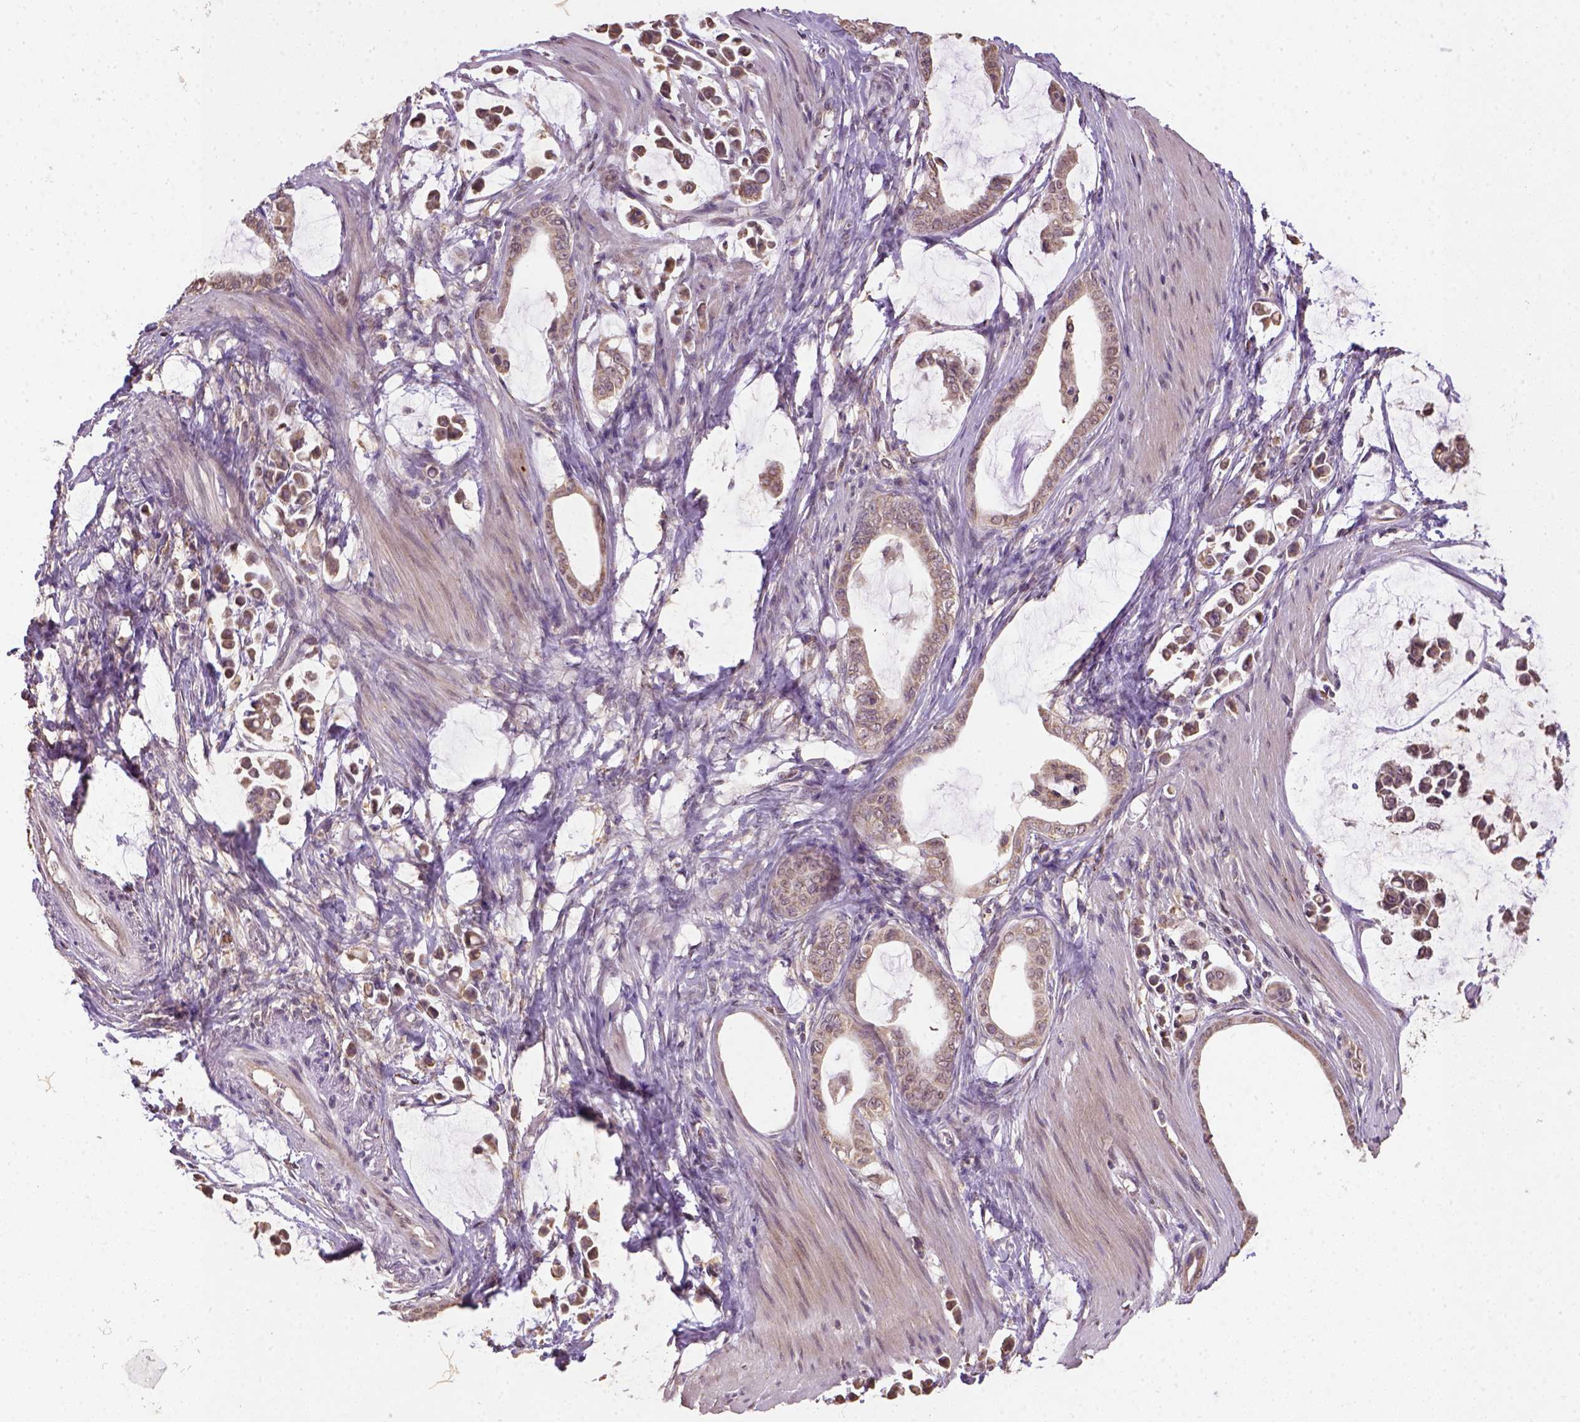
{"staining": {"intensity": "moderate", "quantity": ">75%", "location": "cytoplasmic/membranous"}, "tissue": "stomach cancer", "cell_type": "Tumor cells", "image_type": "cancer", "snomed": [{"axis": "morphology", "description": "Adenocarcinoma, NOS"}, {"axis": "topography", "description": "Stomach"}], "caption": "Adenocarcinoma (stomach) stained with DAB immunohistochemistry reveals medium levels of moderate cytoplasmic/membranous expression in about >75% of tumor cells. (IHC, brightfield microscopy, high magnification).", "gene": "NUDT10", "patient": {"sex": "male", "age": 82}}